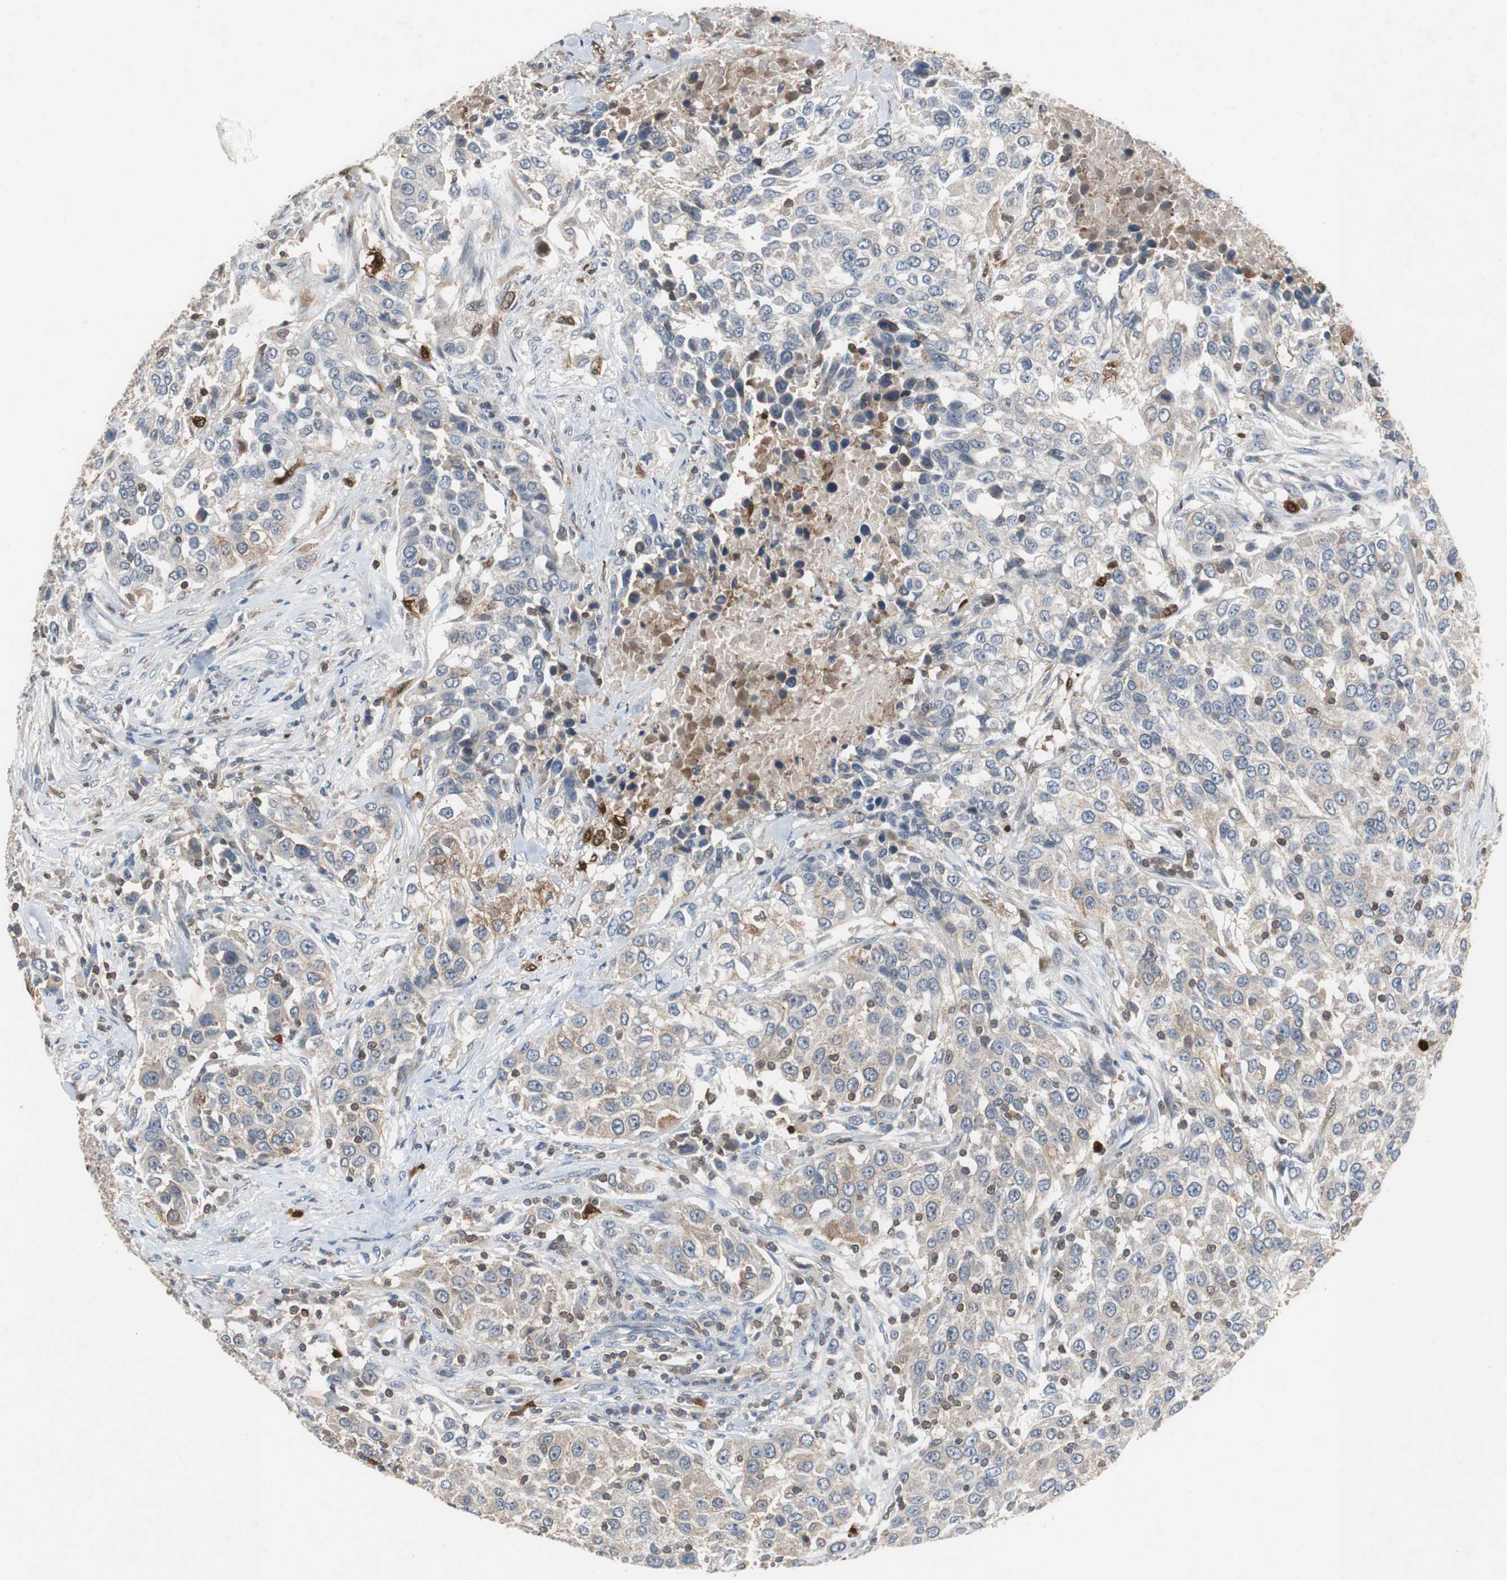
{"staining": {"intensity": "weak", "quantity": "<25%", "location": "cytoplasmic/membranous"}, "tissue": "urothelial cancer", "cell_type": "Tumor cells", "image_type": "cancer", "snomed": [{"axis": "morphology", "description": "Urothelial carcinoma, High grade"}, {"axis": "topography", "description": "Urinary bladder"}], "caption": "DAB immunohistochemical staining of human urothelial carcinoma (high-grade) displays no significant positivity in tumor cells.", "gene": "CALB2", "patient": {"sex": "female", "age": 80}}